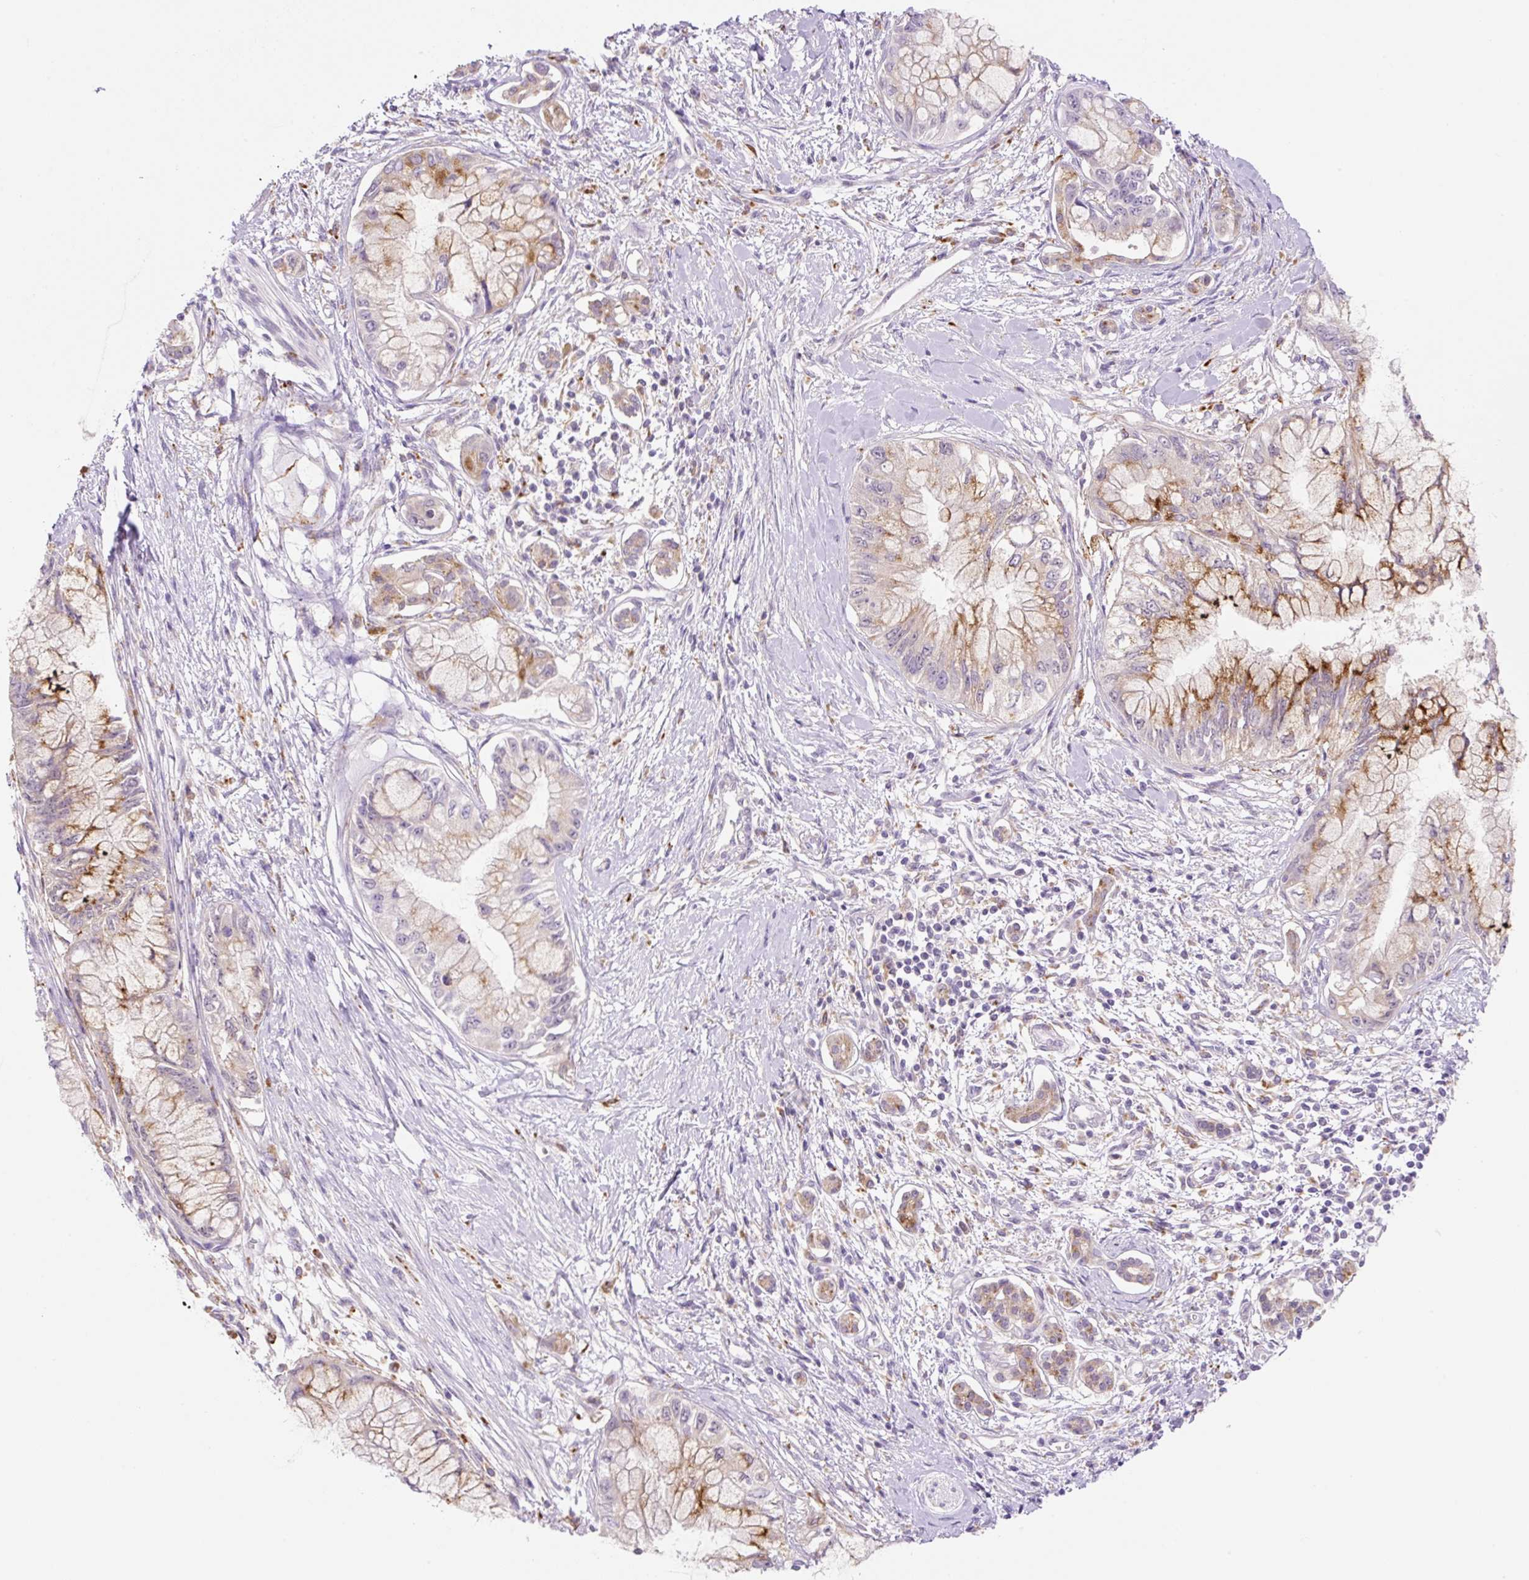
{"staining": {"intensity": "strong", "quantity": "<25%", "location": "cytoplasmic/membranous"}, "tissue": "pancreatic cancer", "cell_type": "Tumor cells", "image_type": "cancer", "snomed": [{"axis": "morphology", "description": "Adenocarcinoma, NOS"}, {"axis": "topography", "description": "Pancreas"}], "caption": "The histopathology image demonstrates immunohistochemical staining of pancreatic adenocarcinoma. There is strong cytoplasmic/membranous expression is present in approximately <25% of tumor cells.", "gene": "CEBPZOS", "patient": {"sex": "male", "age": 48}}